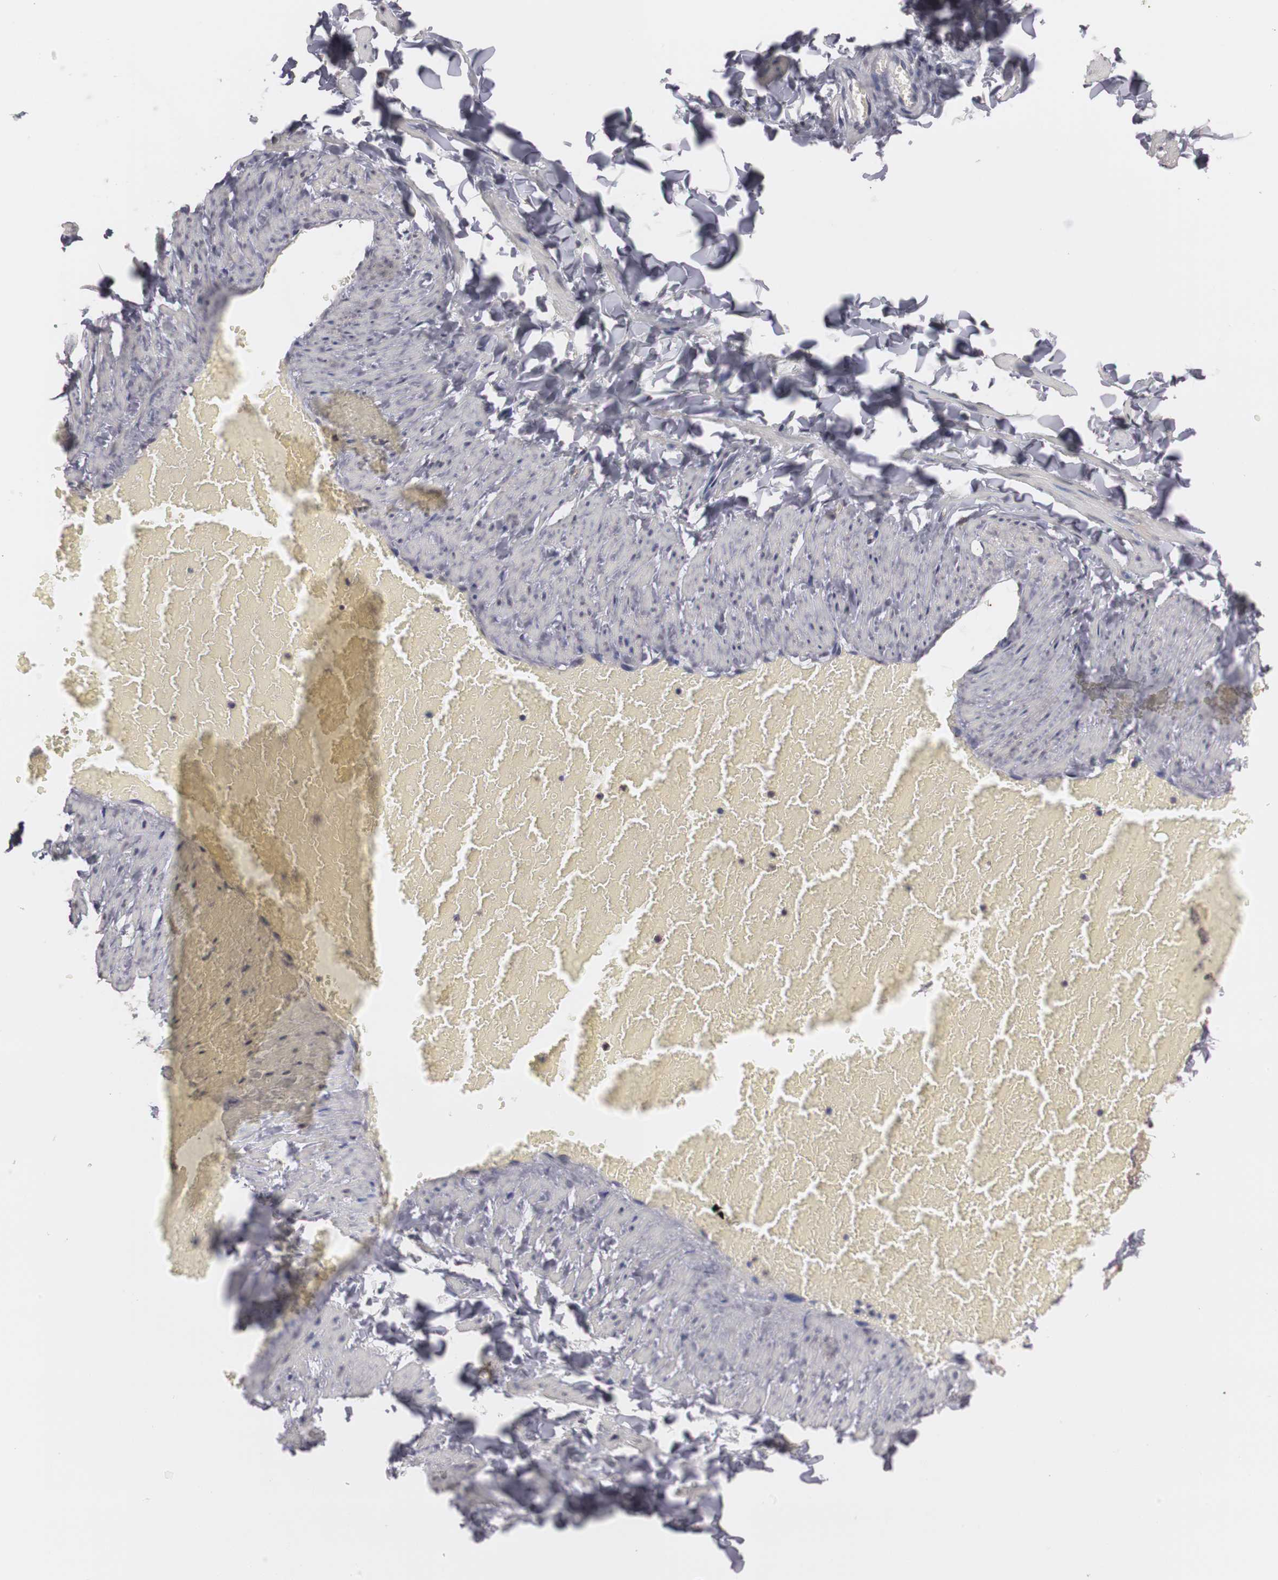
{"staining": {"intensity": "moderate", "quantity": ">75%", "location": "nuclear"}, "tissue": "adipose tissue", "cell_type": "Adipocytes", "image_type": "normal", "snomed": [{"axis": "morphology", "description": "Normal tissue, NOS"}, {"axis": "topography", "description": "Vascular tissue"}], "caption": "Immunohistochemical staining of benign adipose tissue reveals >75% levels of moderate nuclear protein positivity in approximately >75% of adipocytes.", "gene": "PLEKHA1", "patient": {"sex": "male", "age": 41}}